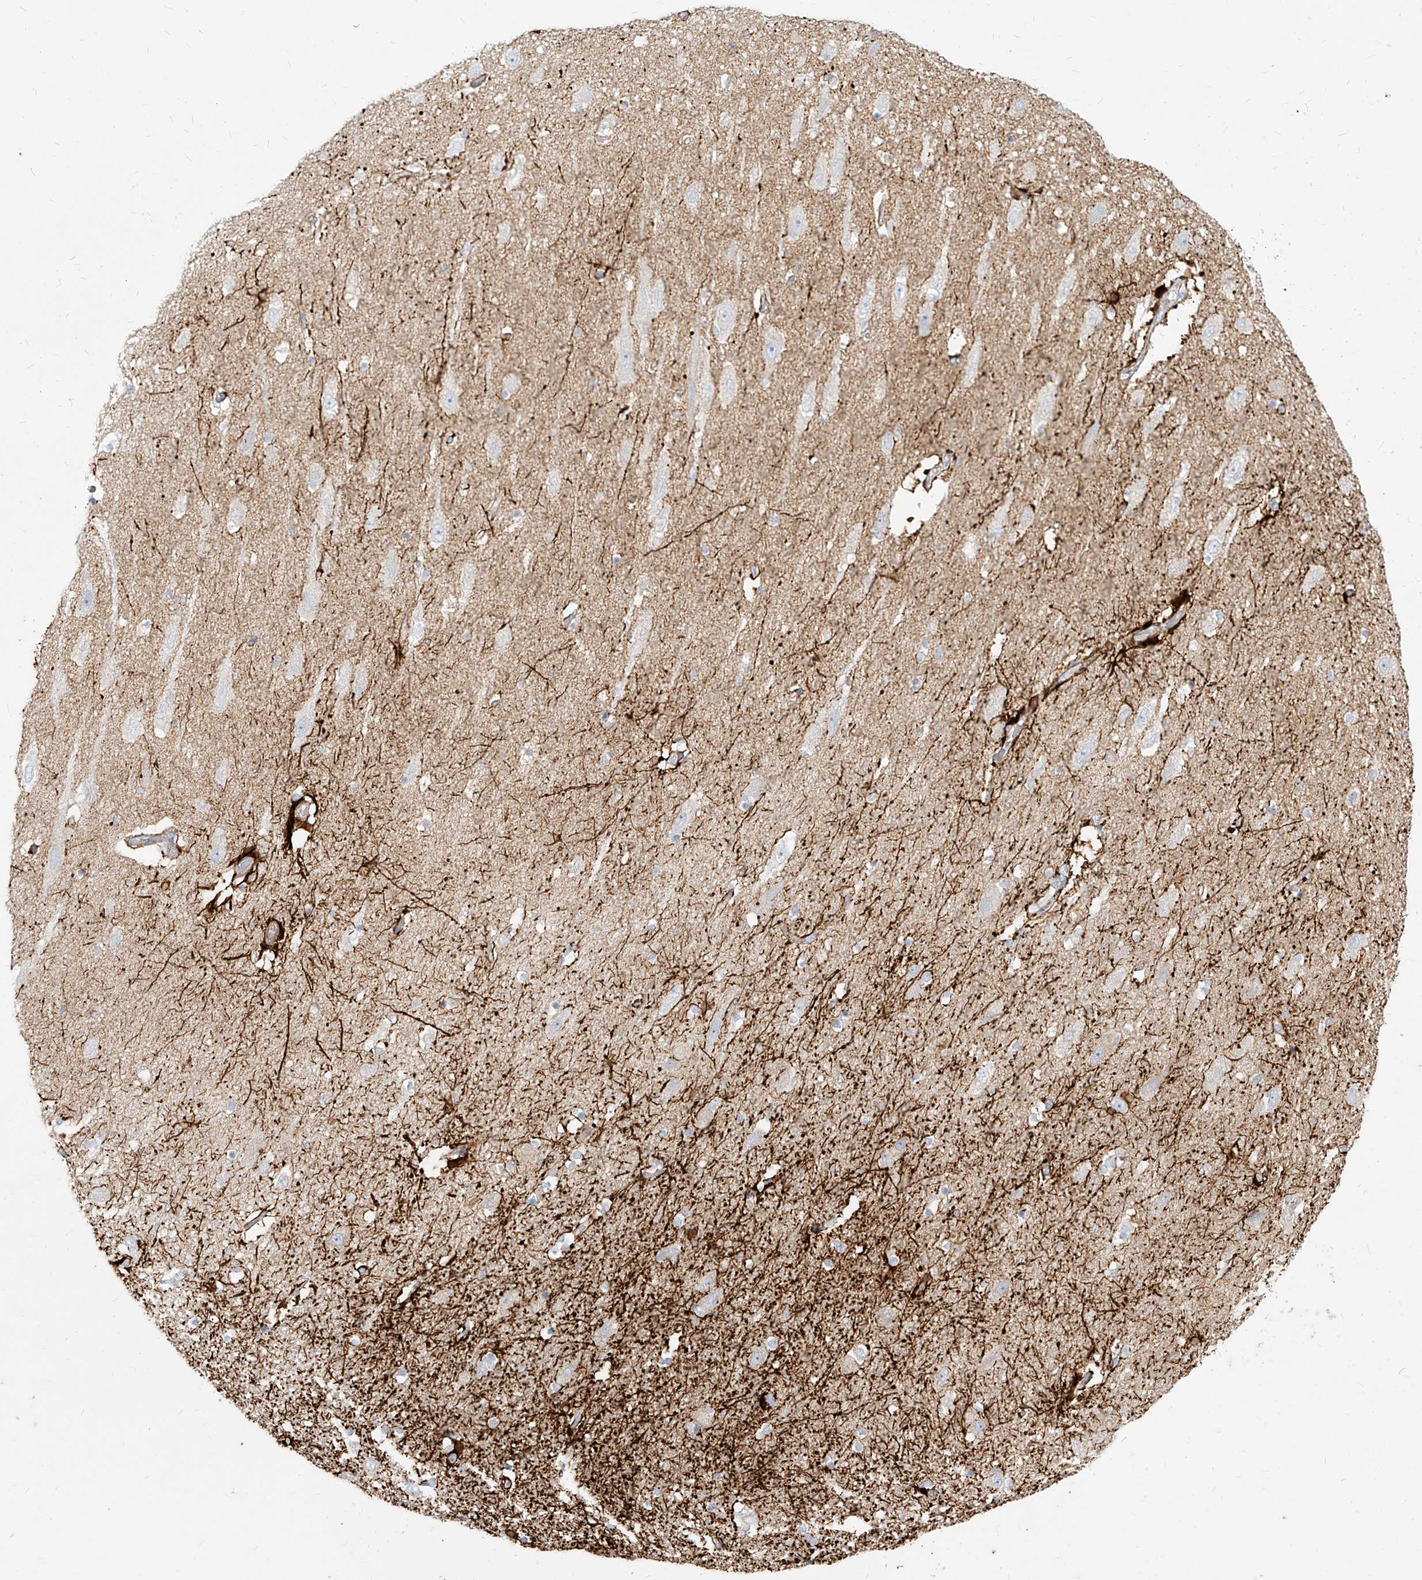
{"staining": {"intensity": "strong", "quantity": "<25%", "location": "cytoplasmic/membranous"}, "tissue": "hippocampus", "cell_type": "Glial cells", "image_type": "normal", "snomed": [{"axis": "morphology", "description": "Normal tissue, NOS"}, {"axis": "topography", "description": "Hippocampus"}], "caption": "Brown immunohistochemical staining in unremarkable hippocampus displays strong cytoplasmic/membranous staining in about <25% of glial cells.", "gene": "ITPKB", "patient": {"sex": "female", "age": 54}}